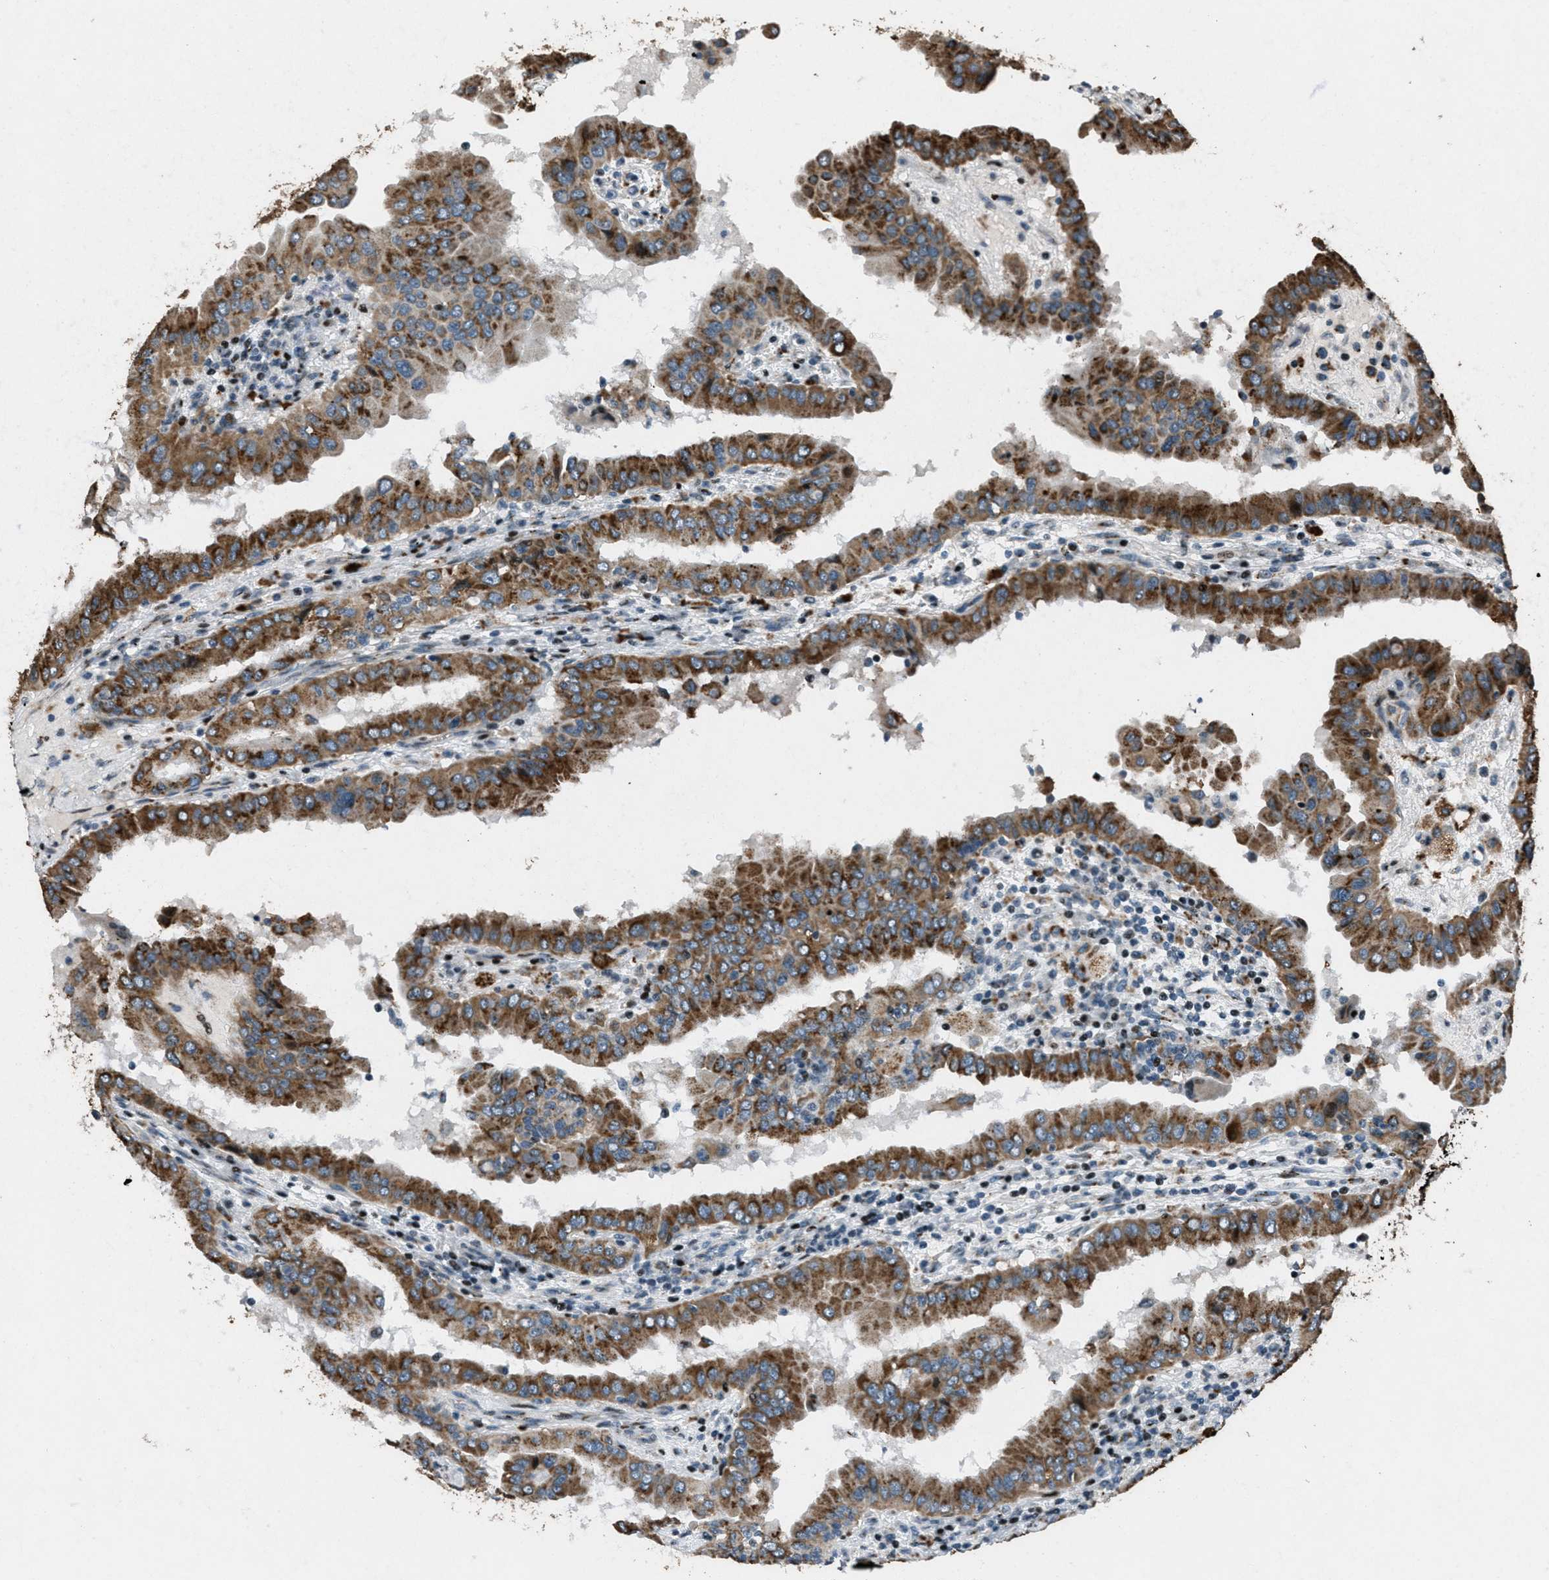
{"staining": {"intensity": "strong", "quantity": ">75%", "location": "cytoplasmic/membranous"}, "tissue": "thyroid cancer", "cell_type": "Tumor cells", "image_type": "cancer", "snomed": [{"axis": "morphology", "description": "Papillary adenocarcinoma, NOS"}, {"axis": "topography", "description": "Thyroid gland"}], "caption": "Protein staining reveals strong cytoplasmic/membranous expression in about >75% of tumor cells in thyroid cancer.", "gene": "GPC6", "patient": {"sex": "male", "age": 33}}